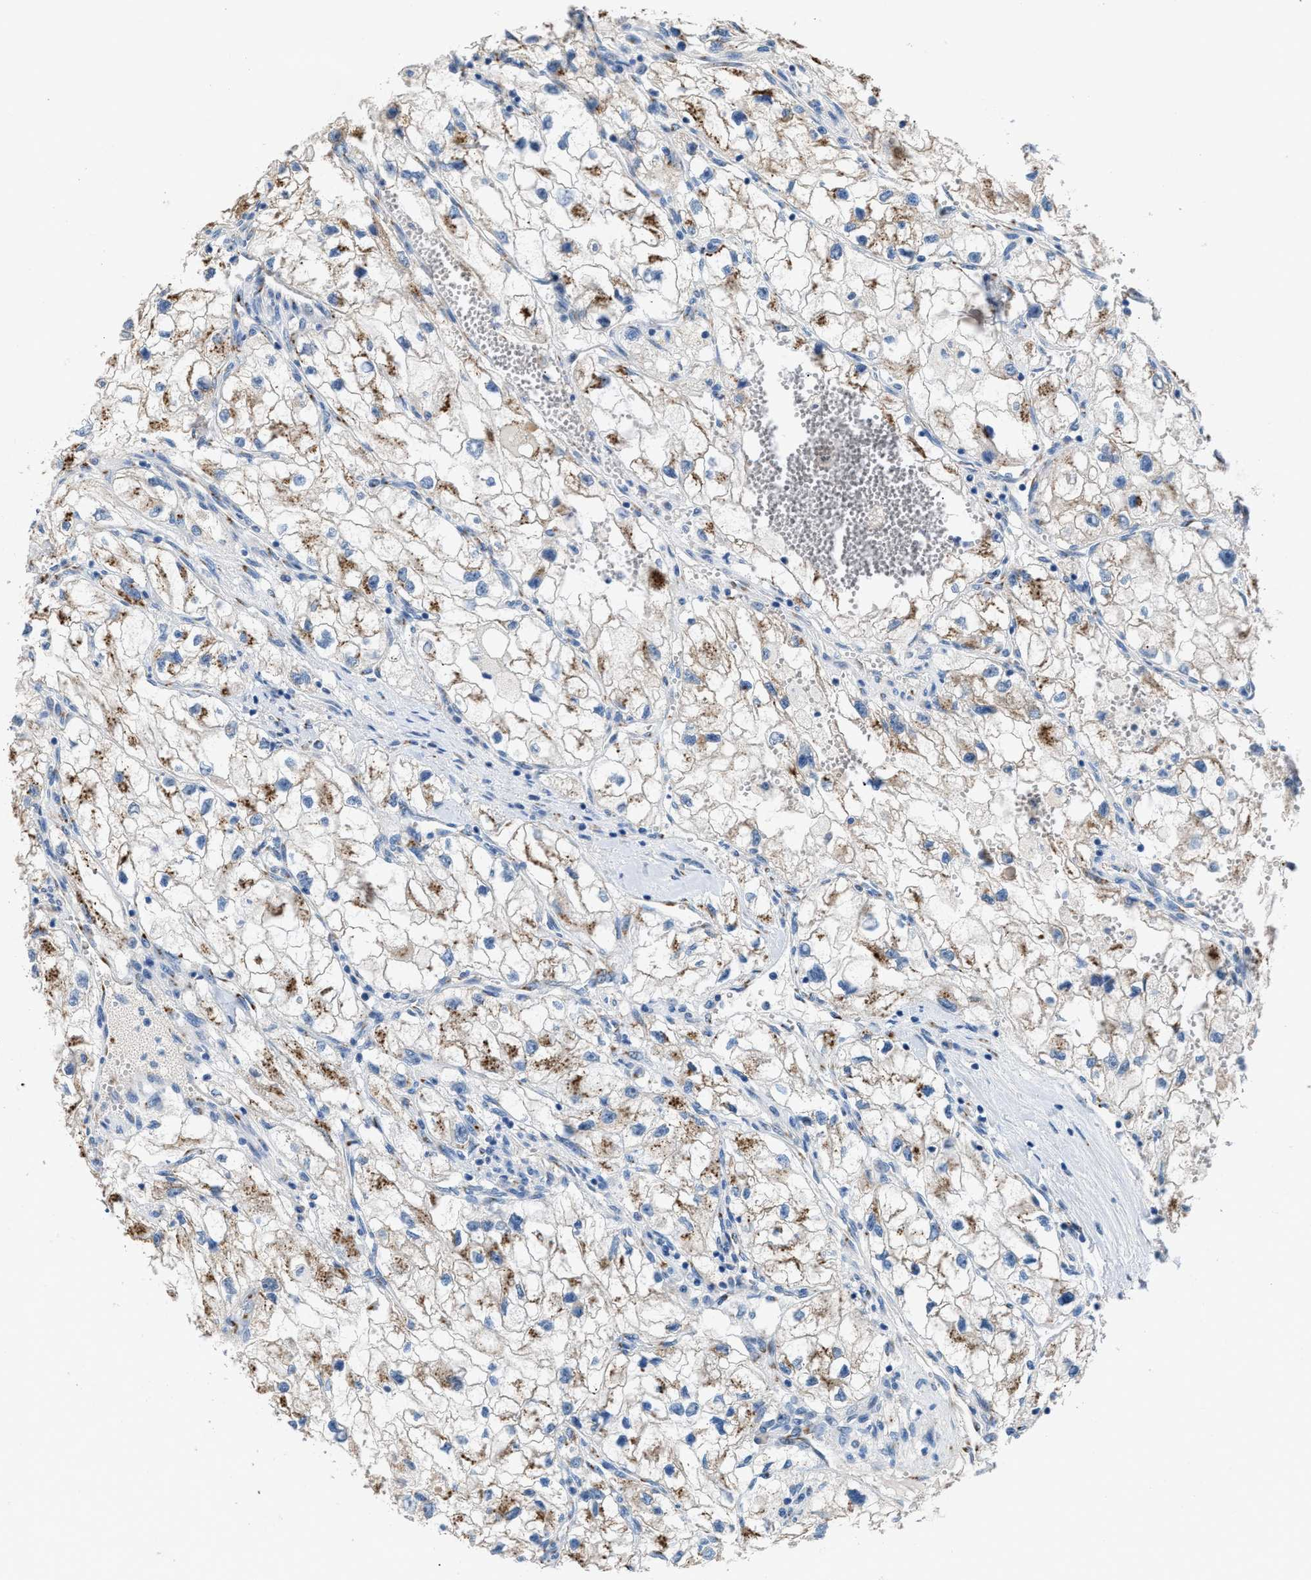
{"staining": {"intensity": "moderate", "quantity": ">75%", "location": "cytoplasmic/membranous"}, "tissue": "renal cancer", "cell_type": "Tumor cells", "image_type": "cancer", "snomed": [{"axis": "morphology", "description": "Adenocarcinoma, NOS"}, {"axis": "topography", "description": "Kidney"}], "caption": "Immunohistochemistry (DAB) staining of human adenocarcinoma (renal) reveals moderate cytoplasmic/membranous protein positivity in about >75% of tumor cells. The protein is shown in brown color, while the nuclei are stained blue.", "gene": "GOLM1", "patient": {"sex": "female", "age": 70}}